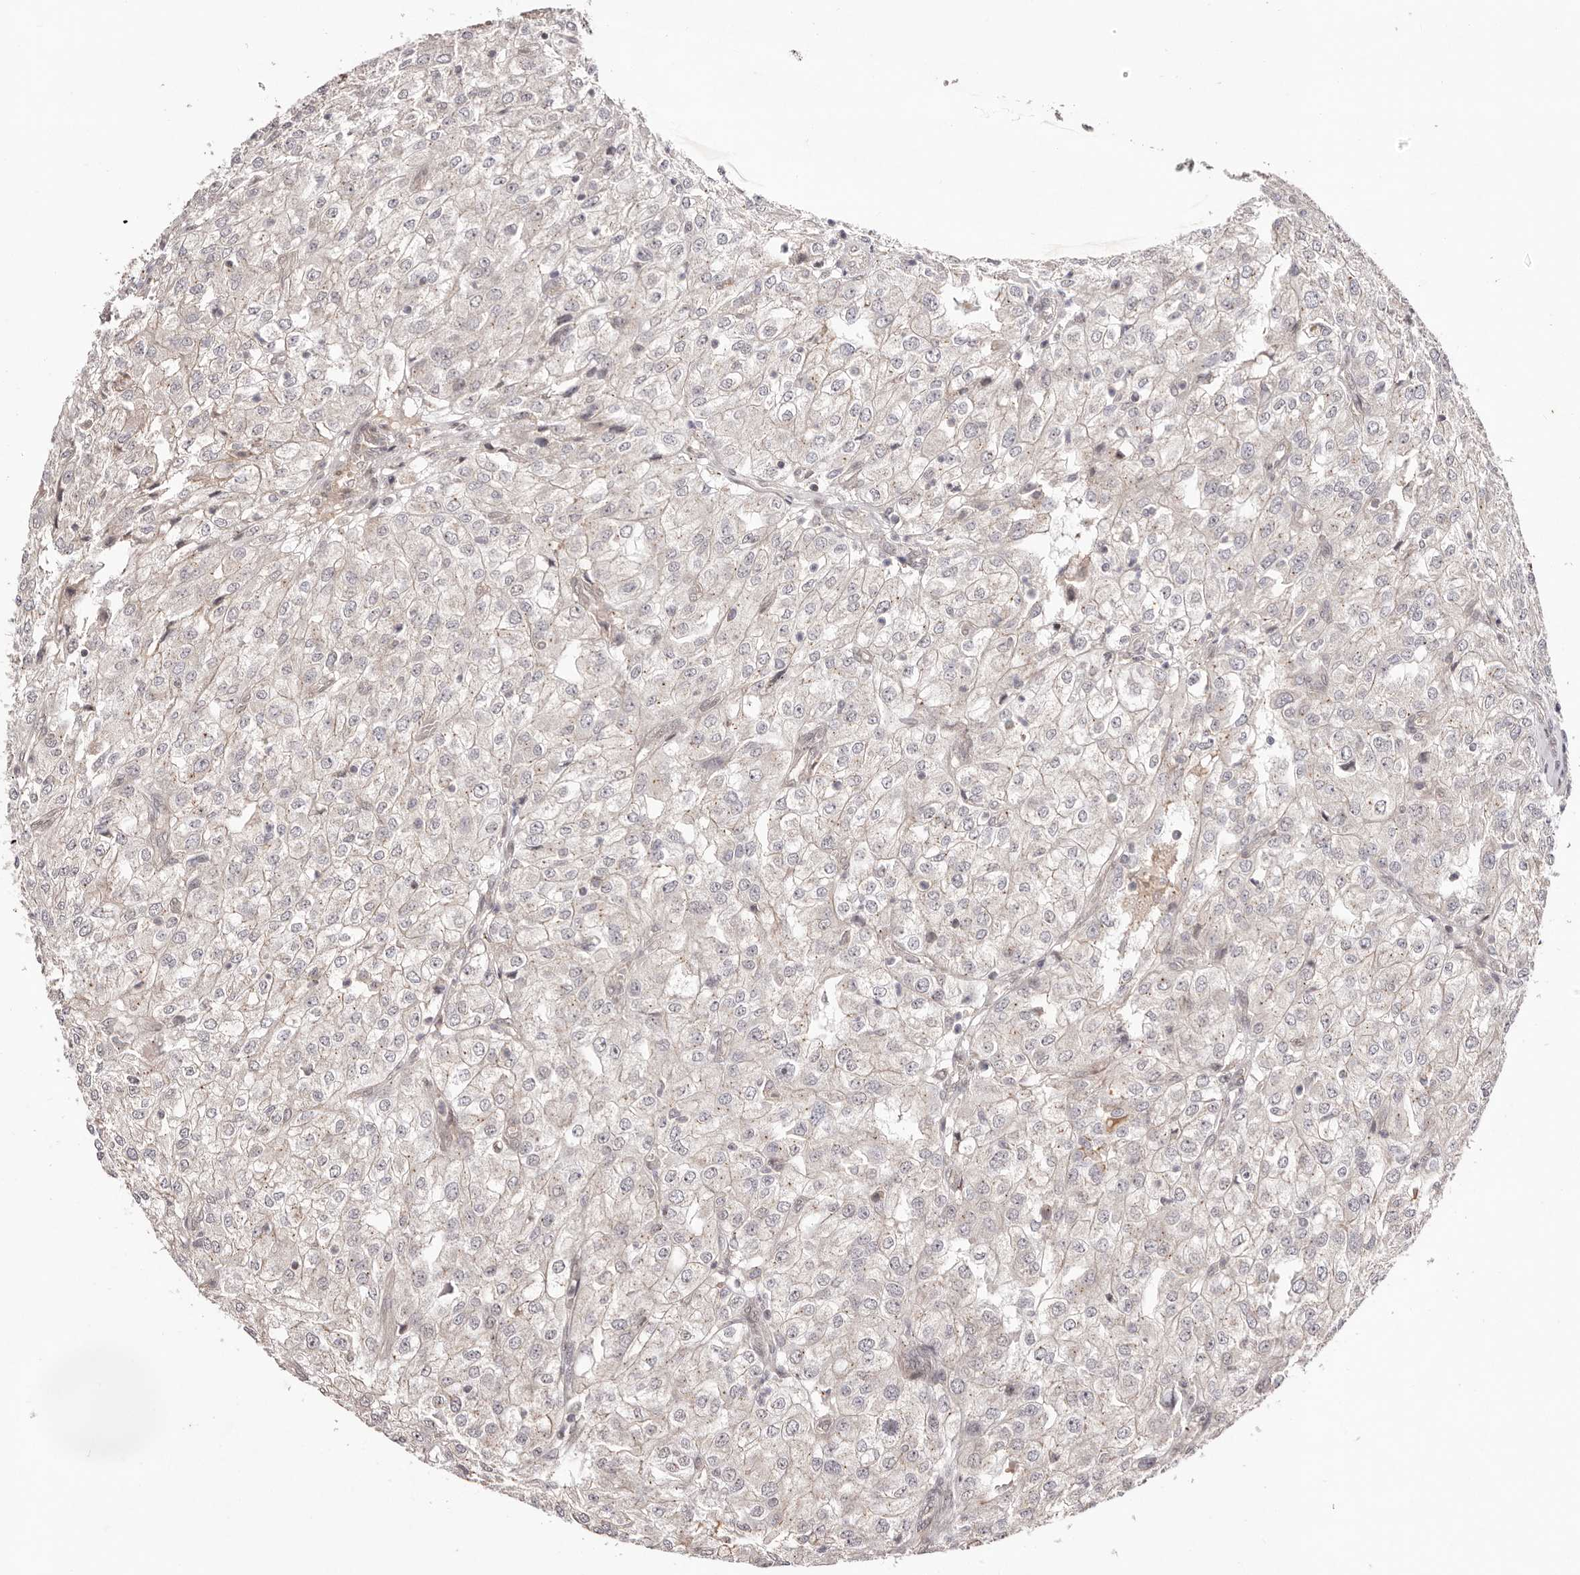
{"staining": {"intensity": "negative", "quantity": "none", "location": "none"}, "tissue": "renal cancer", "cell_type": "Tumor cells", "image_type": "cancer", "snomed": [{"axis": "morphology", "description": "Adenocarcinoma, NOS"}, {"axis": "topography", "description": "Kidney"}], "caption": "Immunohistochemistry (IHC) of renal adenocarcinoma reveals no expression in tumor cells. (DAB (3,3'-diaminobenzidine) IHC visualized using brightfield microscopy, high magnification).", "gene": "EGR3", "patient": {"sex": "female", "age": 54}}